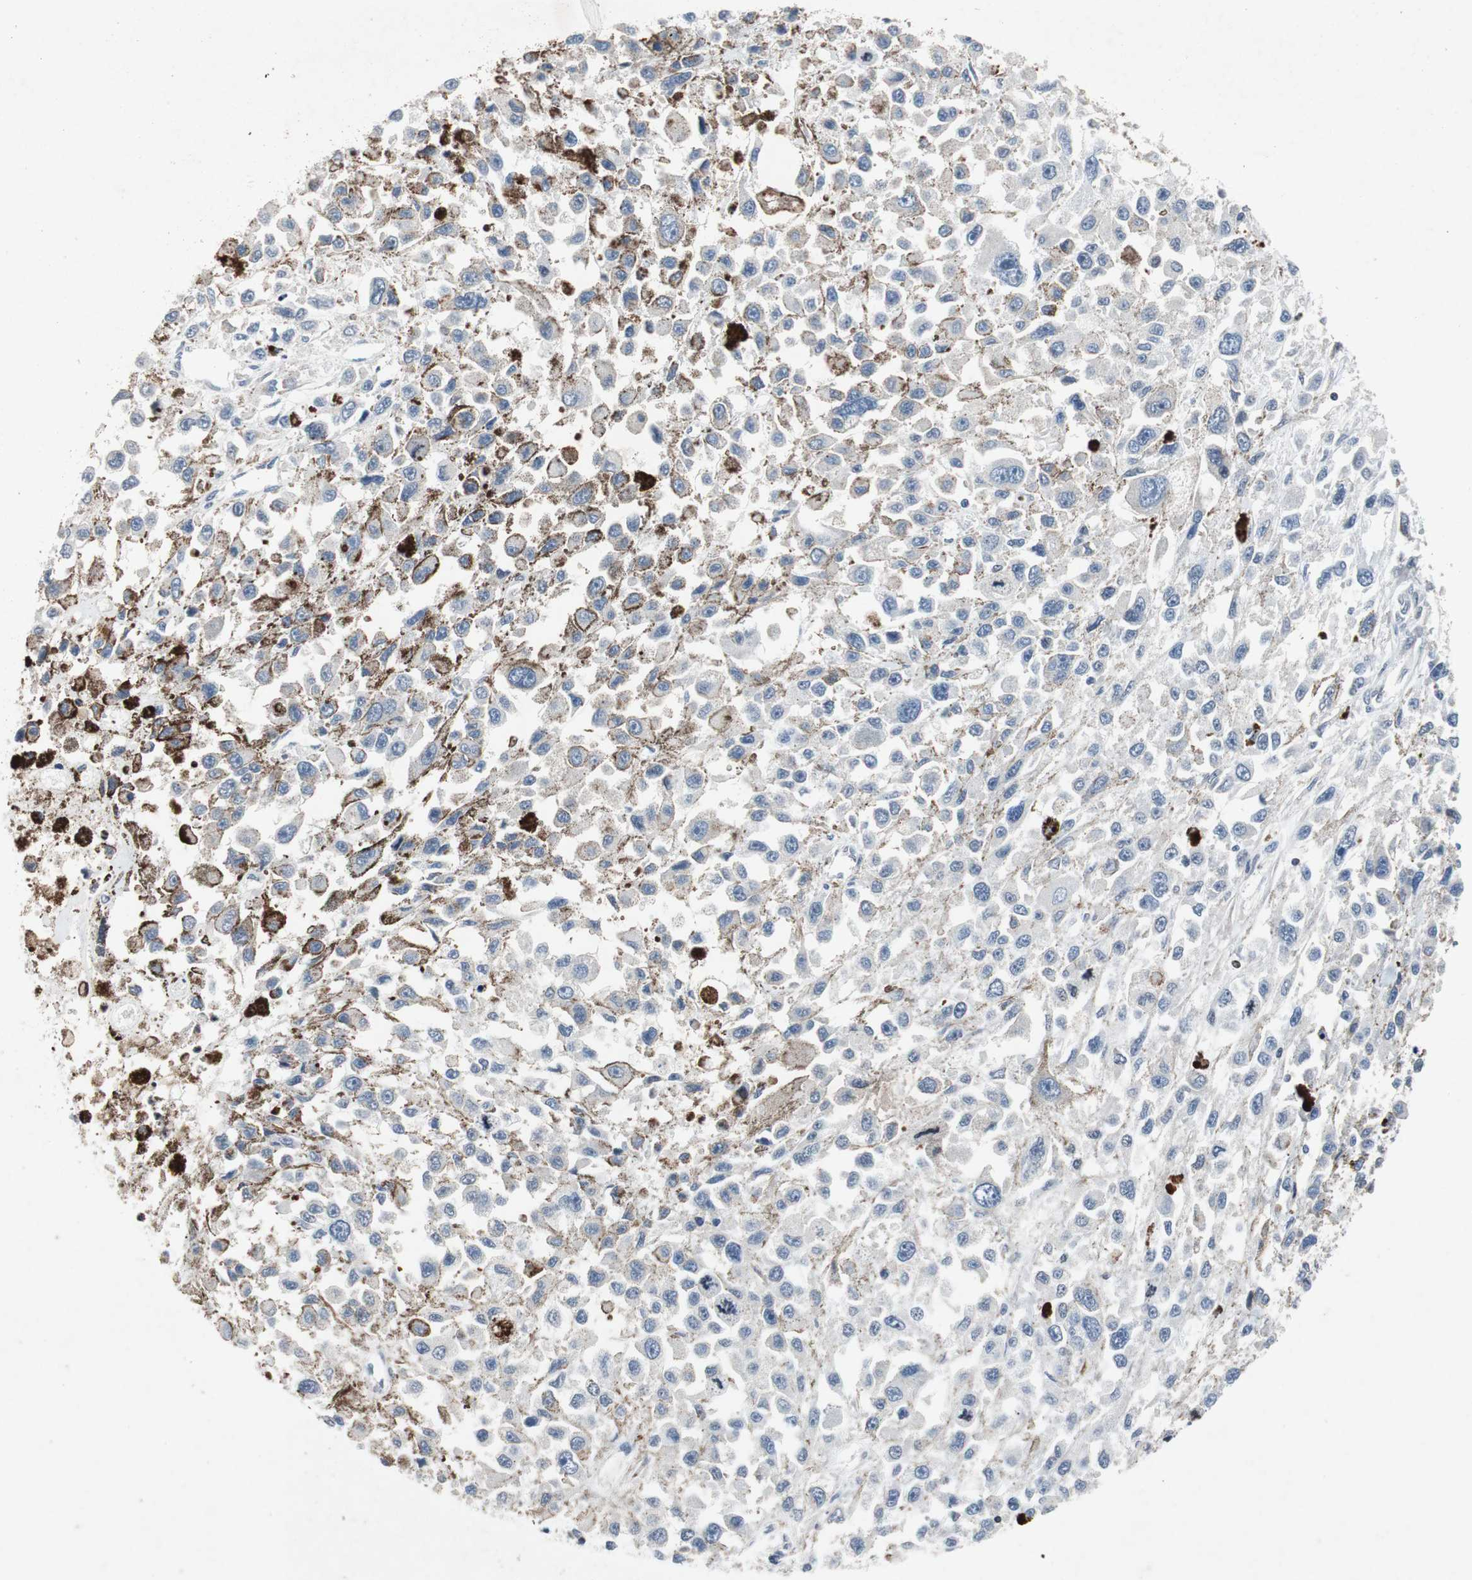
{"staining": {"intensity": "weak", "quantity": "<25%", "location": "cytoplasmic/membranous"}, "tissue": "melanoma", "cell_type": "Tumor cells", "image_type": "cancer", "snomed": [{"axis": "morphology", "description": "Malignant melanoma, Metastatic site"}, {"axis": "topography", "description": "Lymph node"}], "caption": "High magnification brightfield microscopy of malignant melanoma (metastatic site) stained with DAB (3,3'-diaminobenzidine) (brown) and counterstained with hematoxylin (blue): tumor cells show no significant expression.", "gene": "MUTYH", "patient": {"sex": "male", "age": 59}}